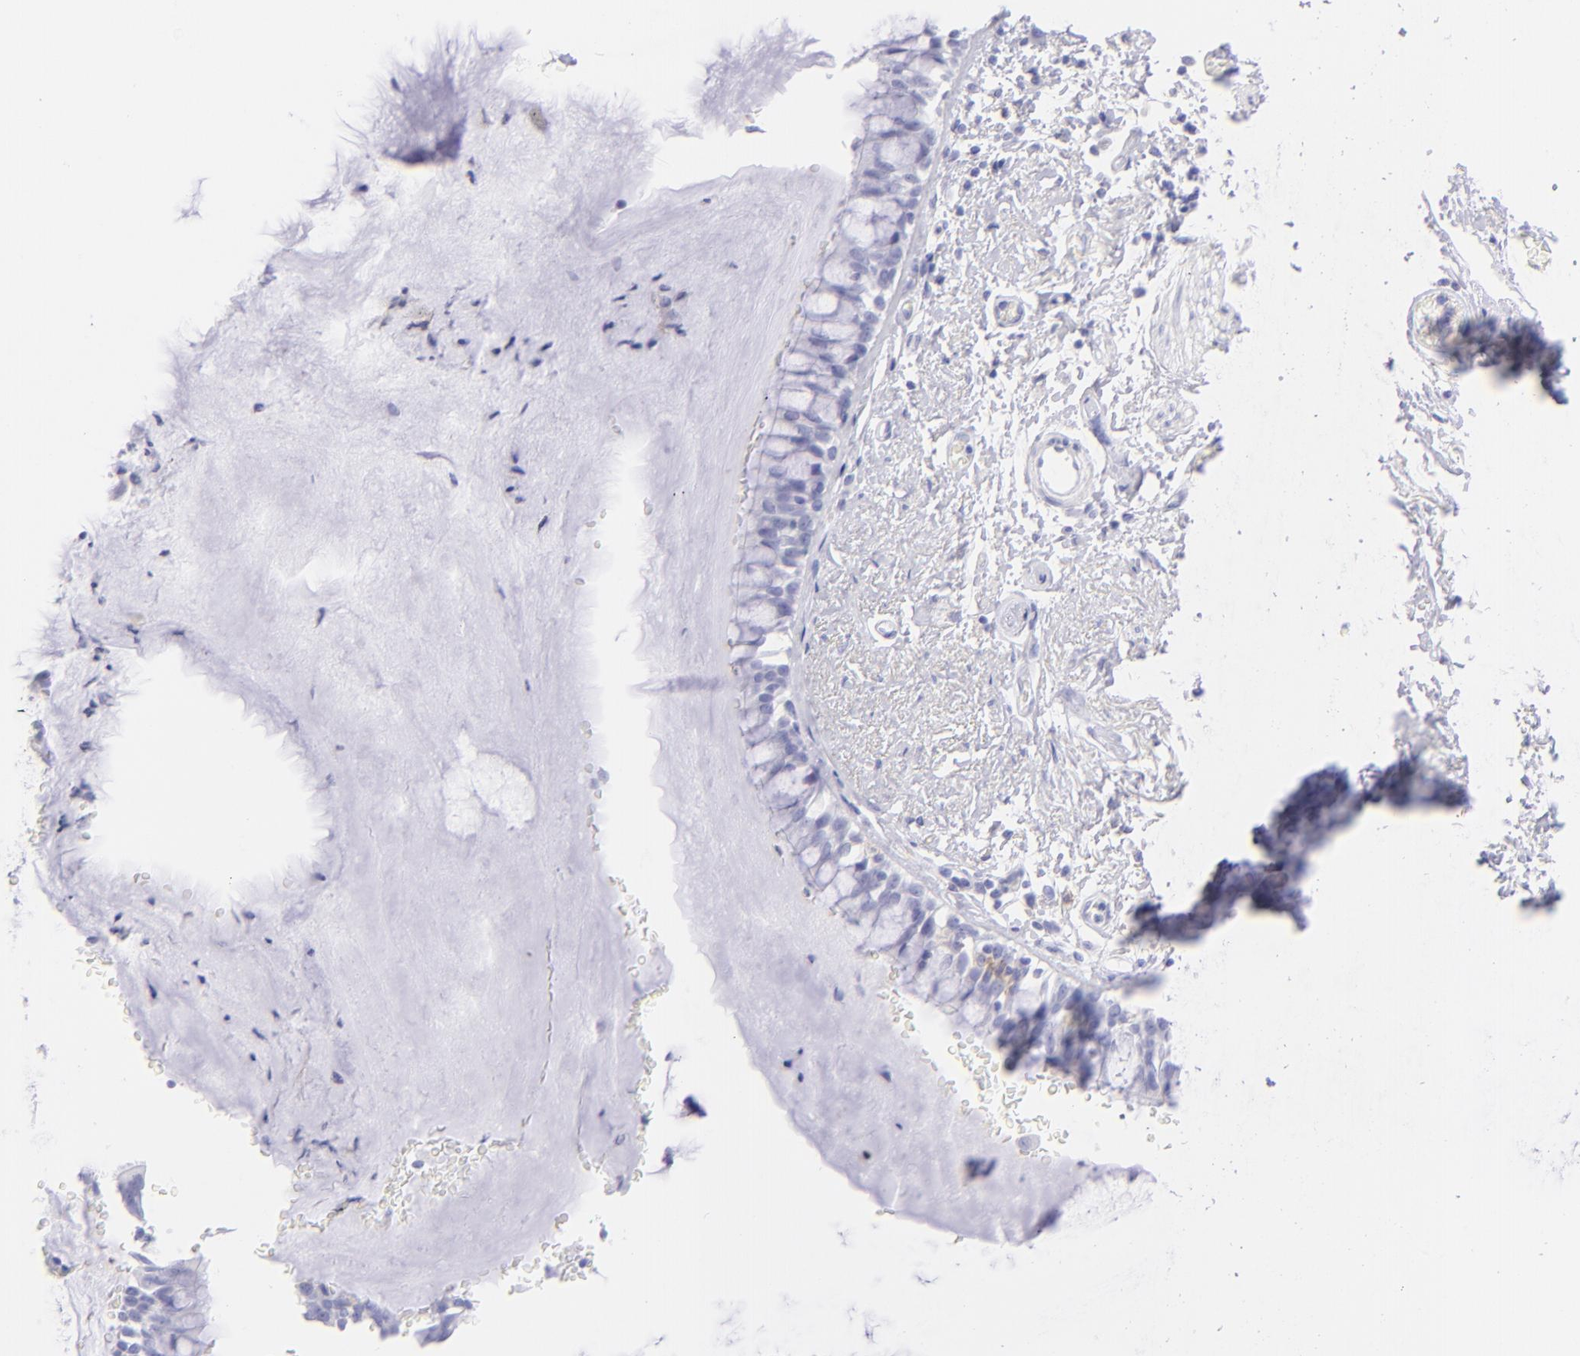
{"staining": {"intensity": "negative", "quantity": "none", "location": "none"}, "tissue": "bronchus", "cell_type": "Respiratory epithelial cells", "image_type": "normal", "snomed": [{"axis": "morphology", "description": "Normal tissue, NOS"}, {"axis": "topography", "description": "Lymph node of abdomen"}, {"axis": "topography", "description": "Lymph node of pelvis"}], "caption": "Human bronchus stained for a protein using immunohistochemistry shows no staining in respiratory epithelial cells.", "gene": "CD72", "patient": {"sex": "female", "age": 65}}